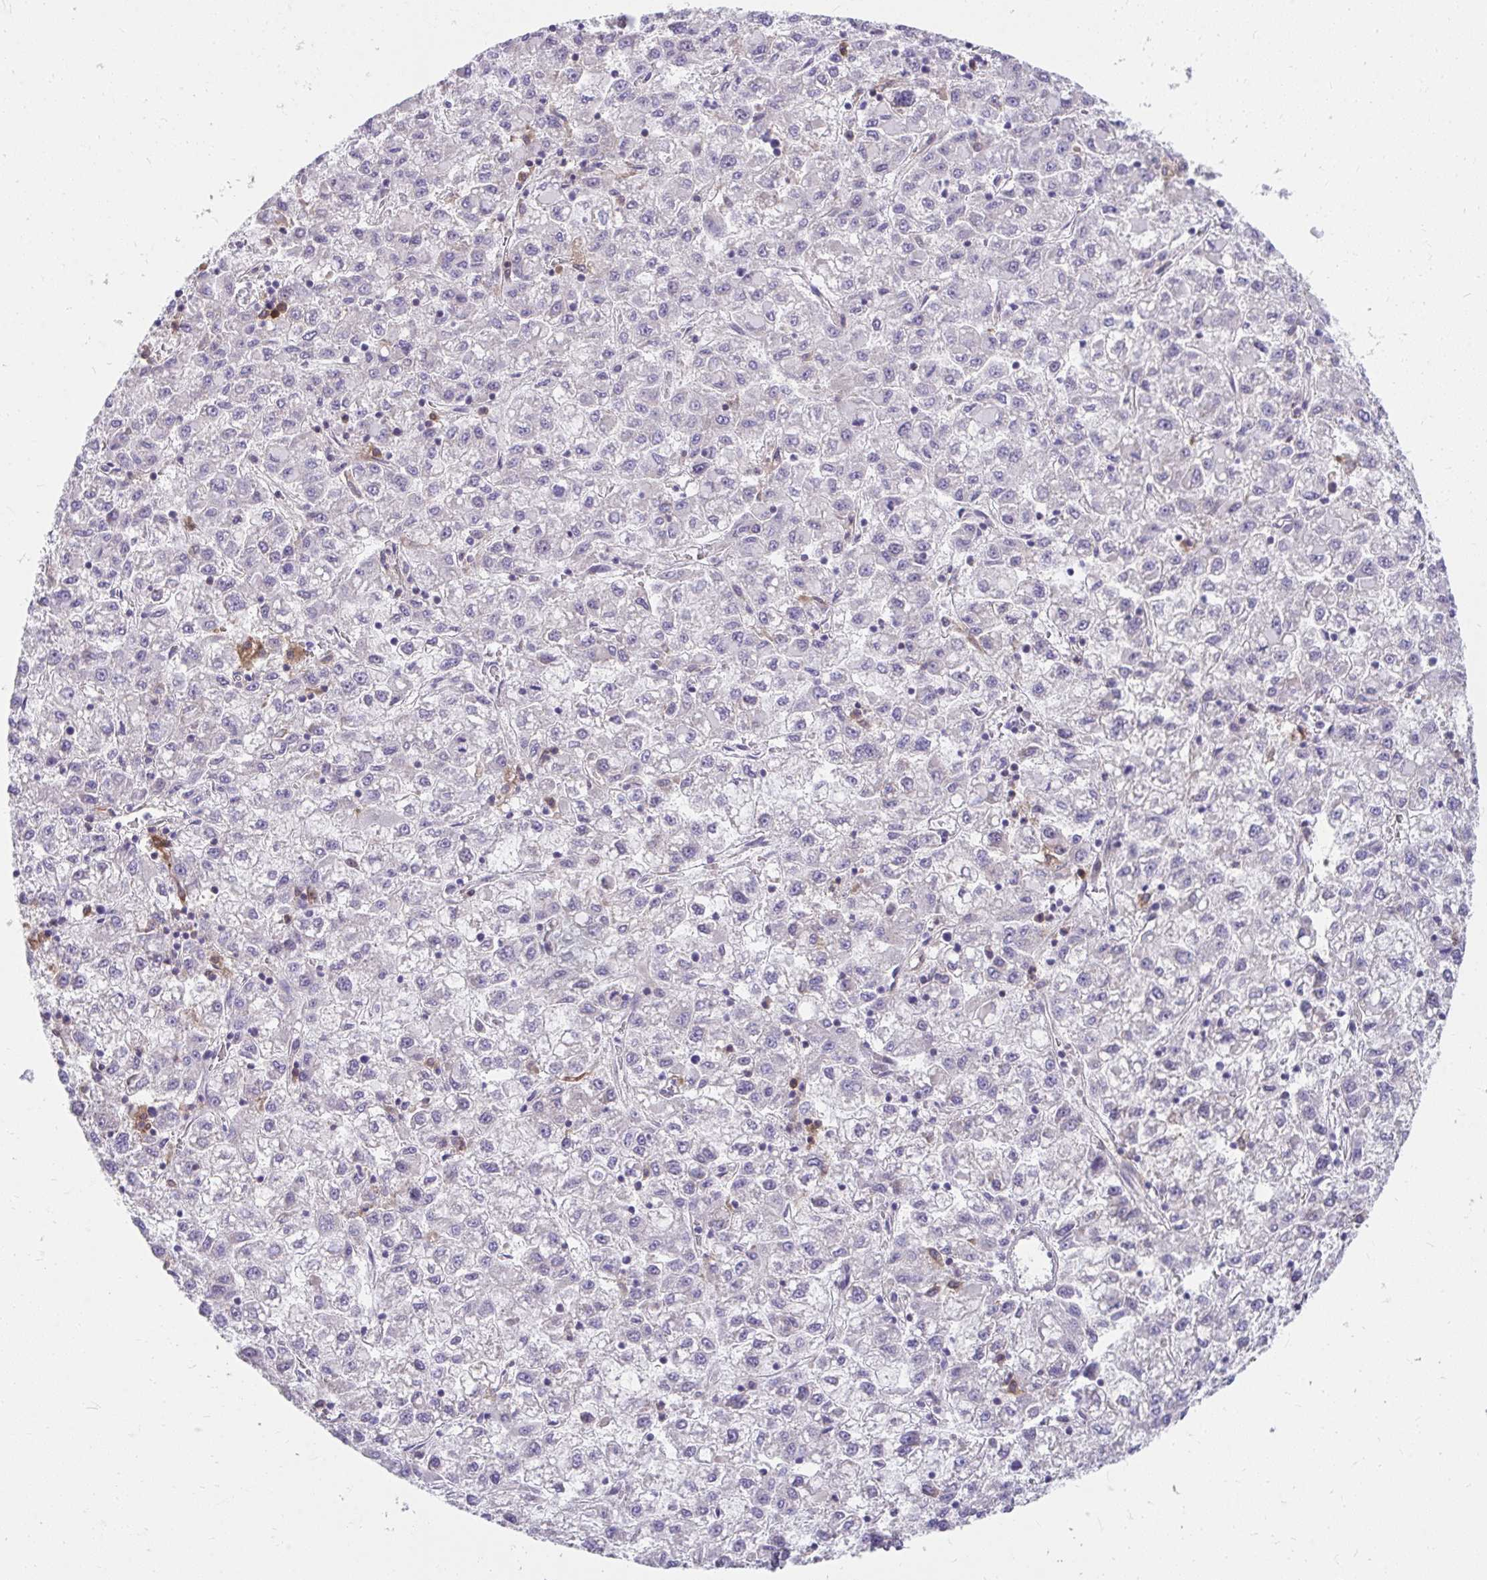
{"staining": {"intensity": "negative", "quantity": "none", "location": "none"}, "tissue": "liver cancer", "cell_type": "Tumor cells", "image_type": "cancer", "snomed": [{"axis": "morphology", "description": "Carcinoma, Hepatocellular, NOS"}, {"axis": "topography", "description": "Liver"}], "caption": "This is an immunohistochemistry micrograph of human liver hepatocellular carcinoma. There is no positivity in tumor cells.", "gene": "SLAMF7", "patient": {"sex": "male", "age": 40}}